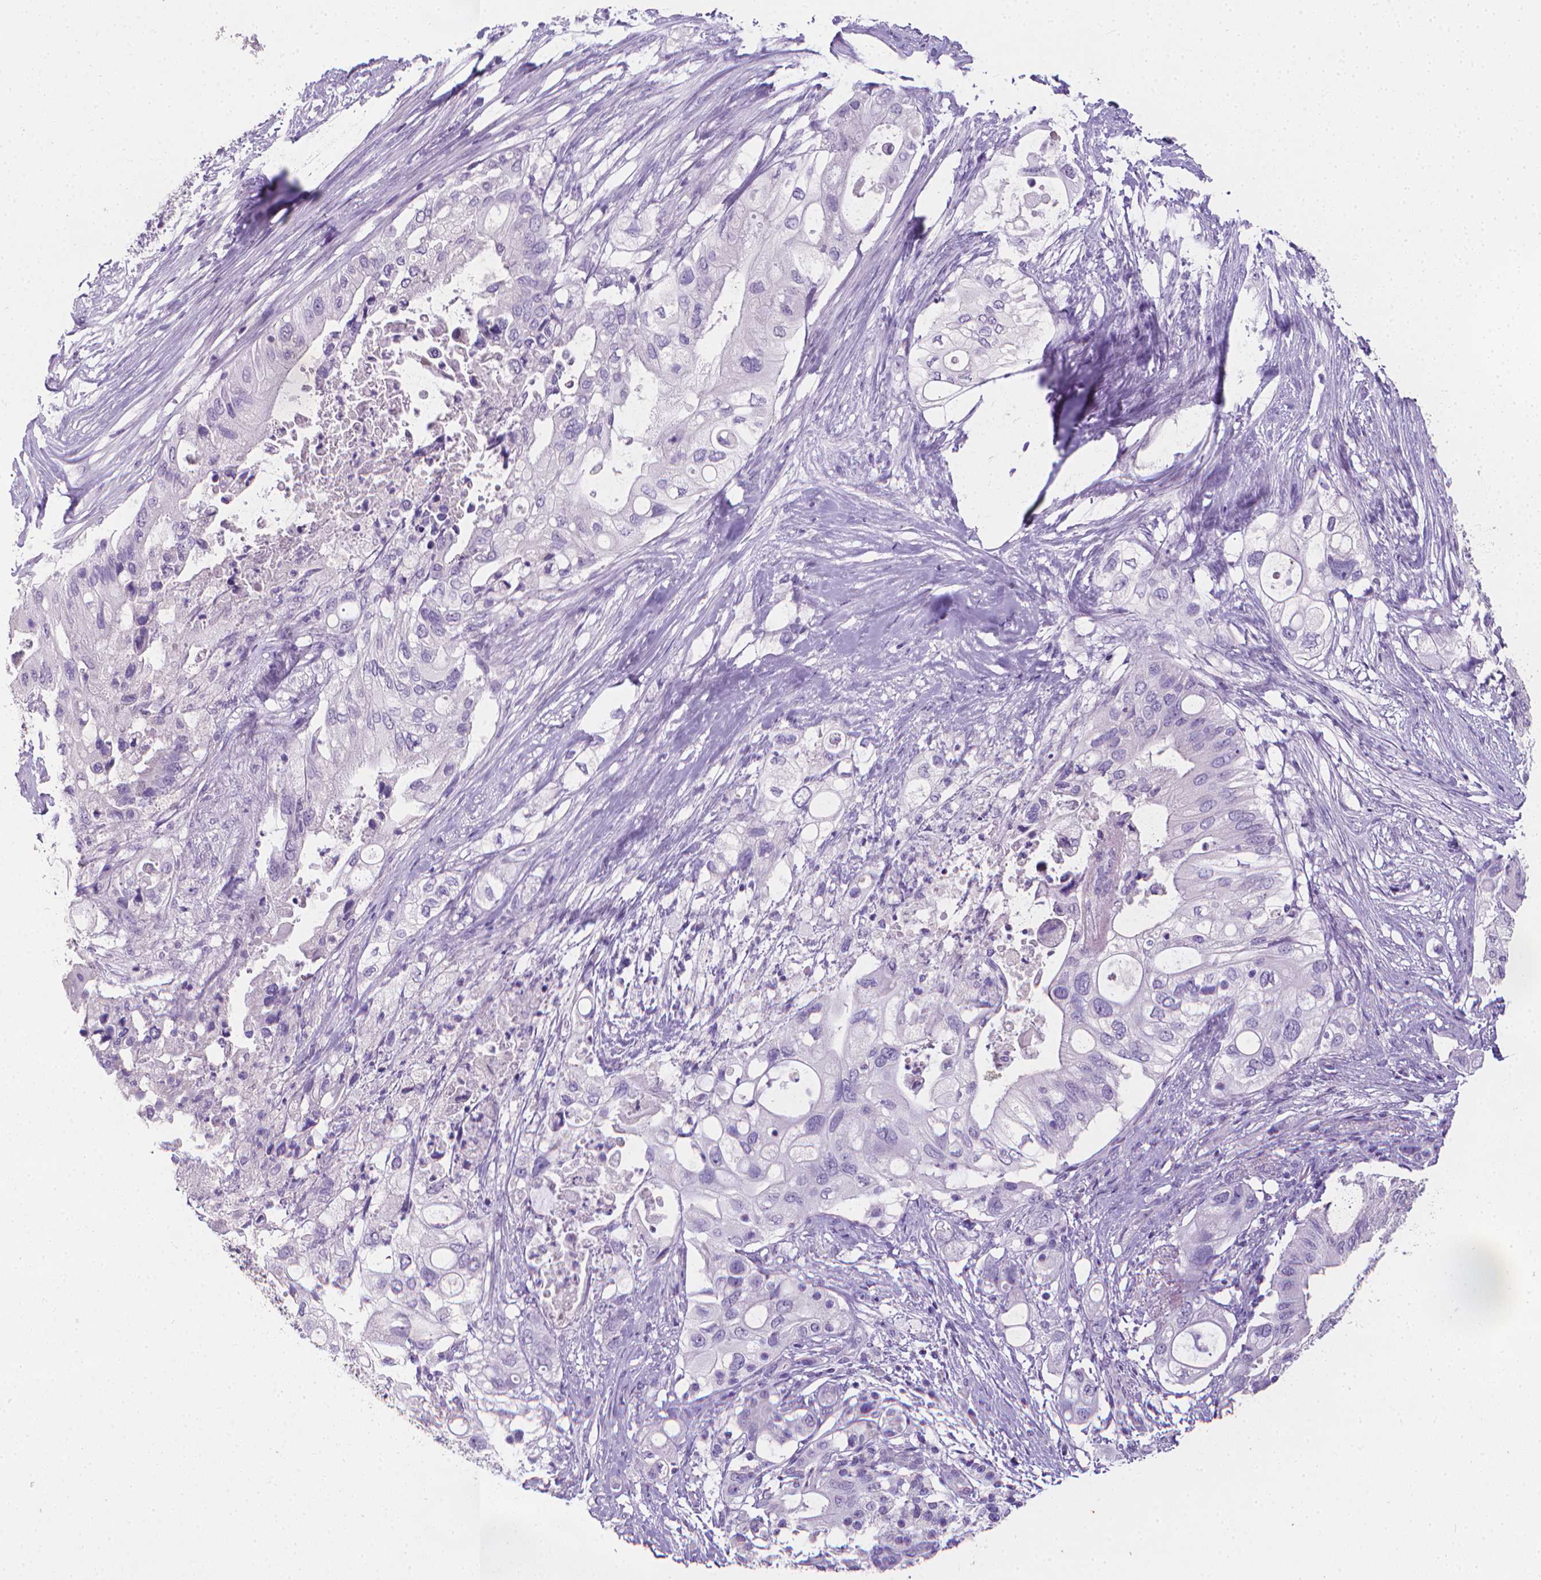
{"staining": {"intensity": "negative", "quantity": "none", "location": "none"}, "tissue": "pancreatic cancer", "cell_type": "Tumor cells", "image_type": "cancer", "snomed": [{"axis": "morphology", "description": "Adenocarcinoma, NOS"}, {"axis": "topography", "description": "Pancreas"}], "caption": "Adenocarcinoma (pancreatic) was stained to show a protein in brown. There is no significant expression in tumor cells. (DAB immunohistochemistry (IHC) visualized using brightfield microscopy, high magnification).", "gene": "XPNPEP2", "patient": {"sex": "female", "age": 72}}